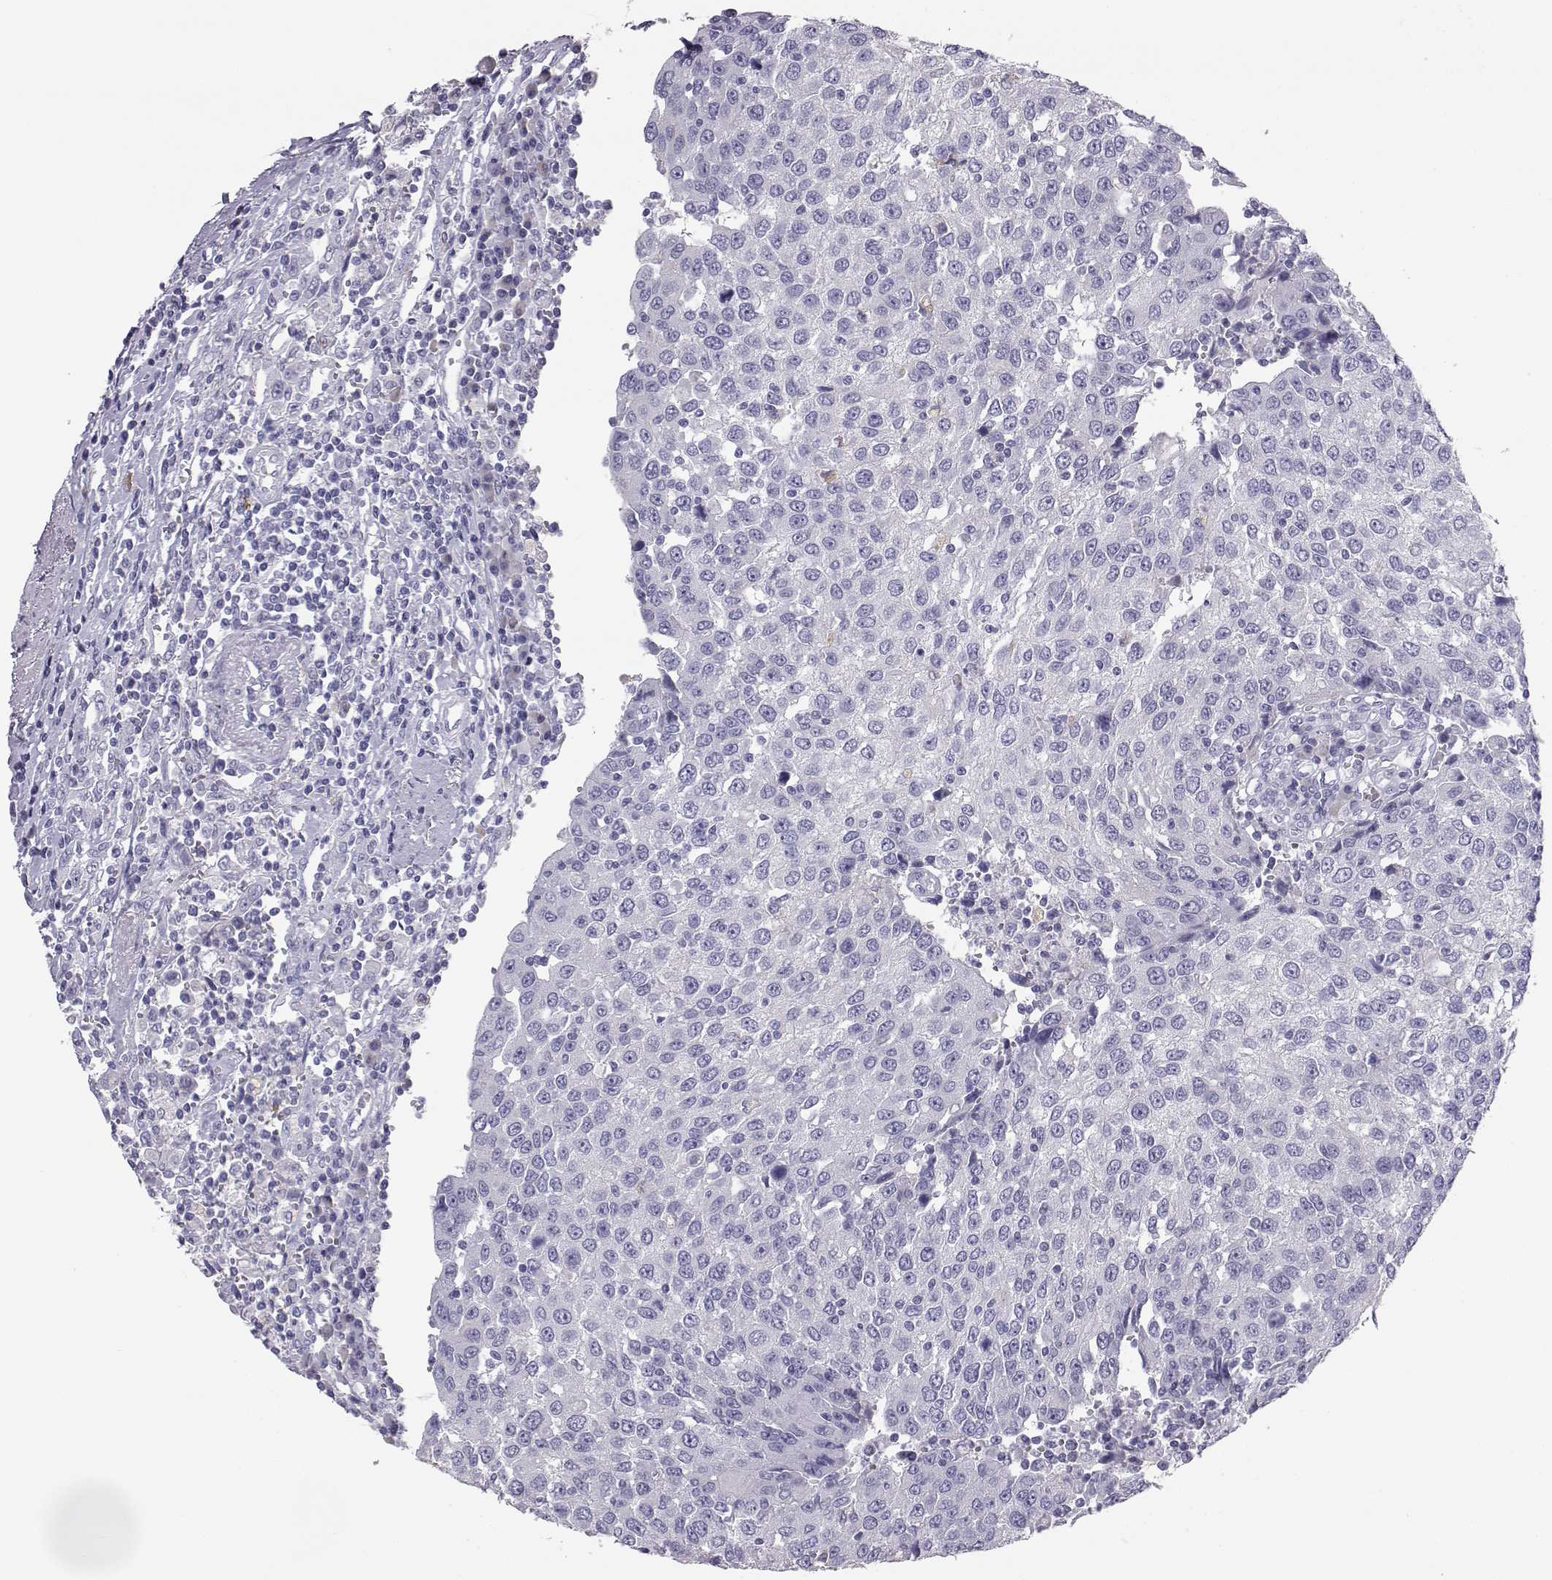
{"staining": {"intensity": "negative", "quantity": "none", "location": "none"}, "tissue": "urothelial cancer", "cell_type": "Tumor cells", "image_type": "cancer", "snomed": [{"axis": "morphology", "description": "Urothelial carcinoma, High grade"}, {"axis": "topography", "description": "Urinary bladder"}], "caption": "IHC of human urothelial cancer exhibits no expression in tumor cells.", "gene": "ITLN2", "patient": {"sex": "female", "age": 85}}